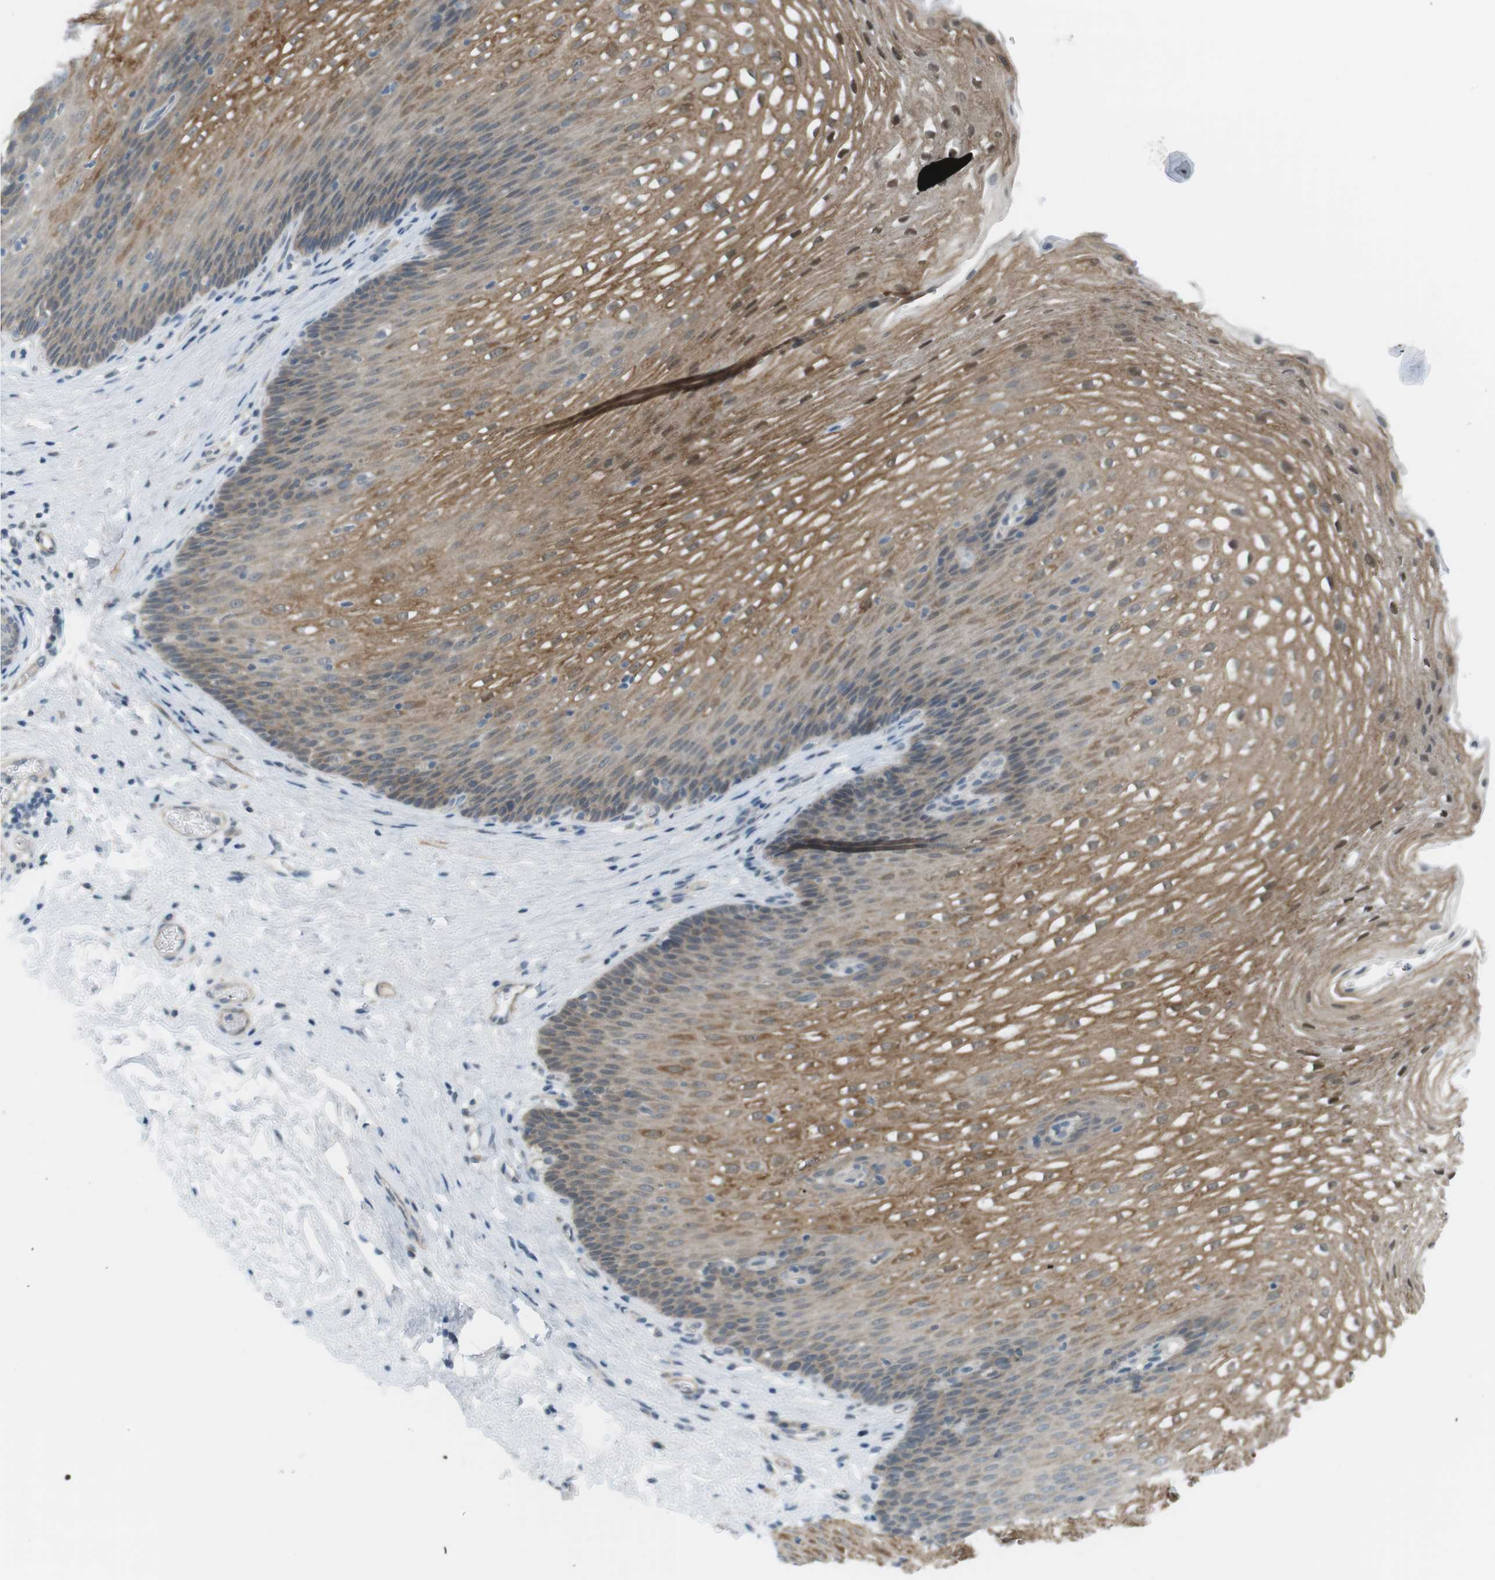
{"staining": {"intensity": "moderate", "quantity": "25%-75%", "location": "cytoplasmic/membranous"}, "tissue": "esophagus", "cell_type": "Squamous epithelial cells", "image_type": "normal", "snomed": [{"axis": "morphology", "description": "Normal tissue, NOS"}, {"axis": "topography", "description": "Esophagus"}], "caption": "Esophagus stained with IHC exhibits moderate cytoplasmic/membranous positivity in about 25%-75% of squamous epithelial cells.", "gene": "RTN3", "patient": {"sex": "male", "age": 48}}